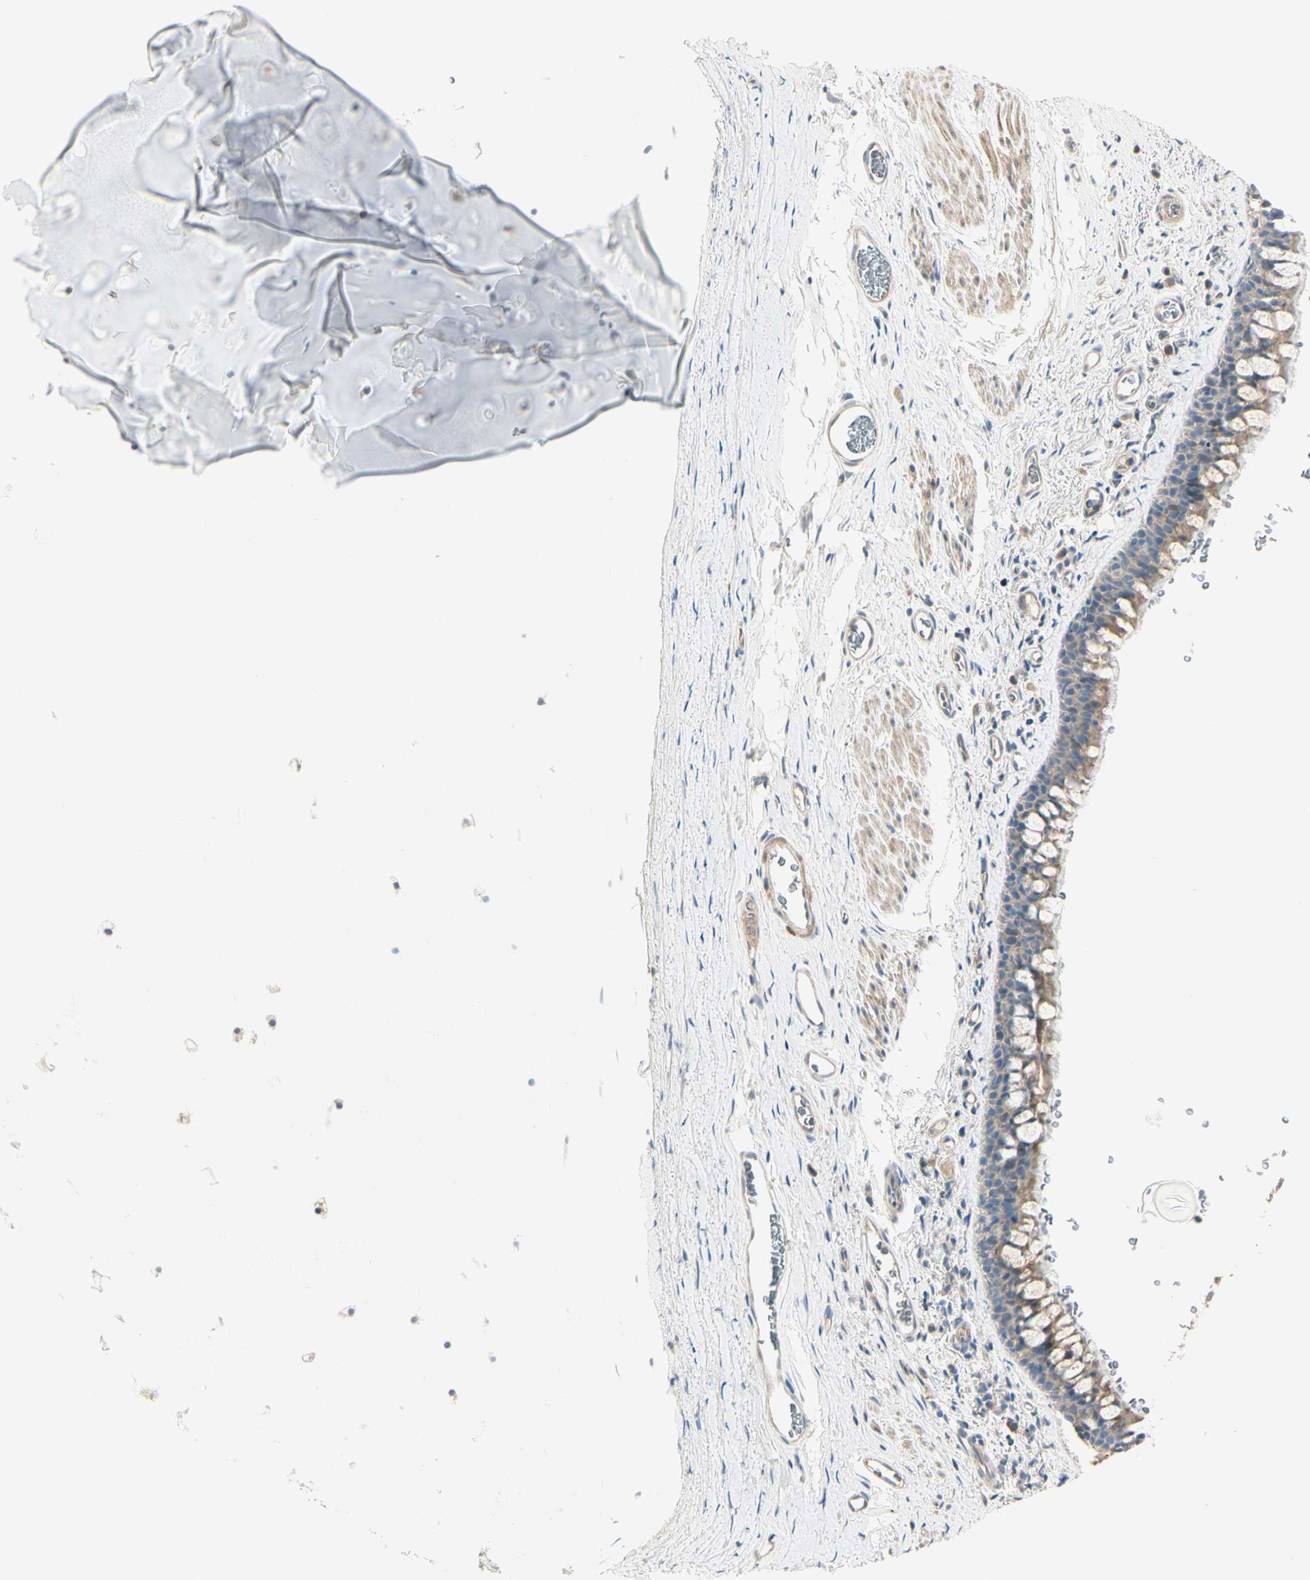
{"staining": {"intensity": "moderate", "quantity": ">75%", "location": "cytoplasmic/membranous"}, "tissue": "bronchus", "cell_type": "Respiratory epithelial cells", "image_type": "normal", "snomed": [{"axis": "morphology", "description": "Normal tissue, NOS"}, {"axis": "morphology", "description": "Malignant melanoma, Metastatic site"}, {"axis": "topography", "description": "Bronchus"}, {"axis": "topography", "description": "Lung"}], "caption": "Immunohistochemistry (IHC) micrograph of unremarkable human bronchus stained for a protein (brown), which displays medium levels of moderate cytoplasmic/membranous positivity in about >75% of respiratory epithelial cells.", "gene": "ADGRA3", "patient": {"sex": "male", "age": 64}}